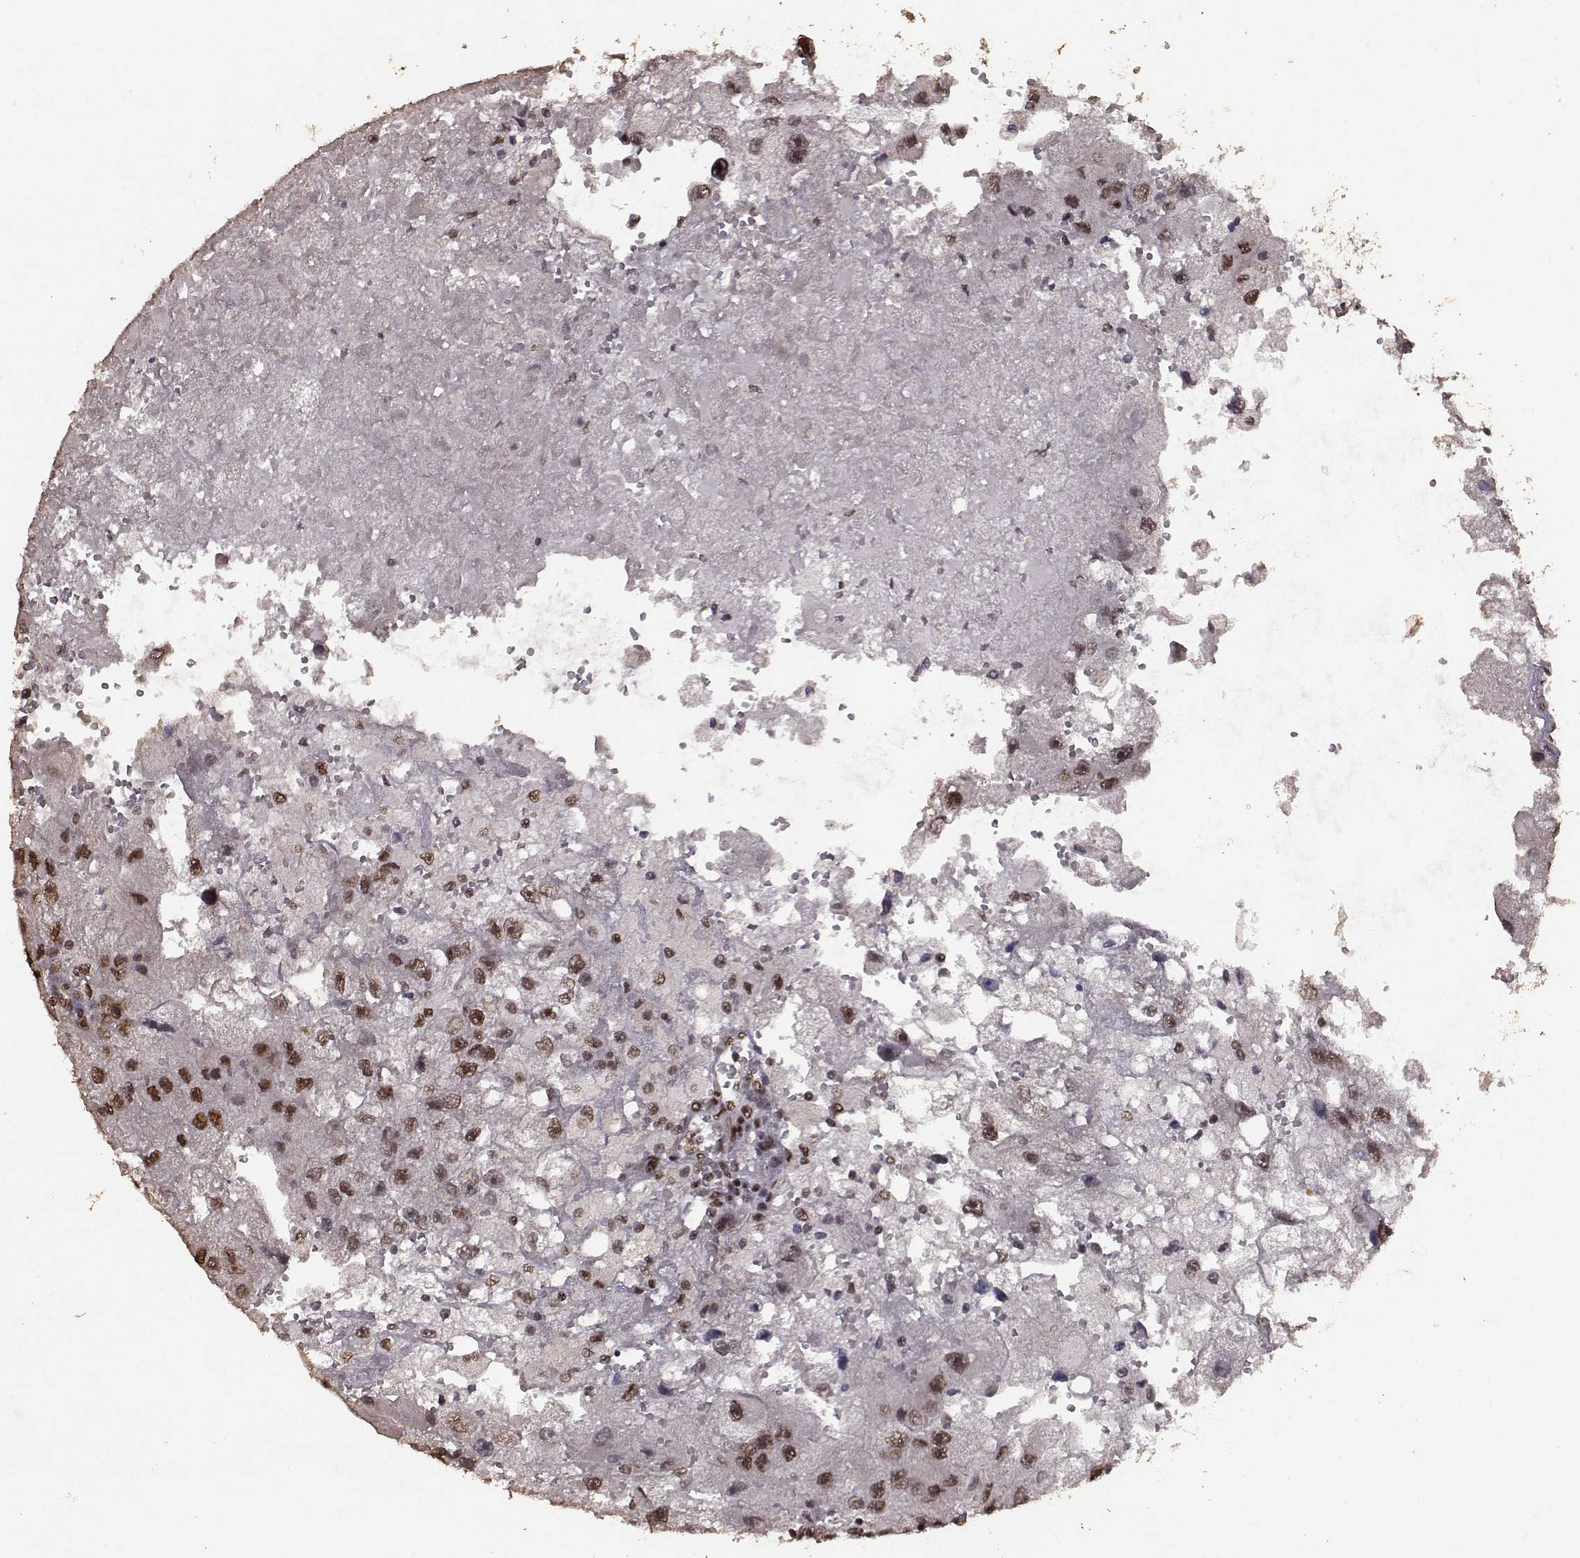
{"staining": {"intensity": "strong", "quantity": "25%-75%", "location": "nuclear"}, "tissue": "renal cancer", "cell_type": "Tumor cells", "image_type": "cancer", "snomed": [{"axis": "morphology", "description": "Adenocarcinoma, NOS"}, {"axis": "topography", "description": "Kidney"}], "caption": "Renal cancer stained with a protein marker exhibits strong staining in tumor cells.", "gene": "SF1", "patient": {"sex": "male", "age": 63}}